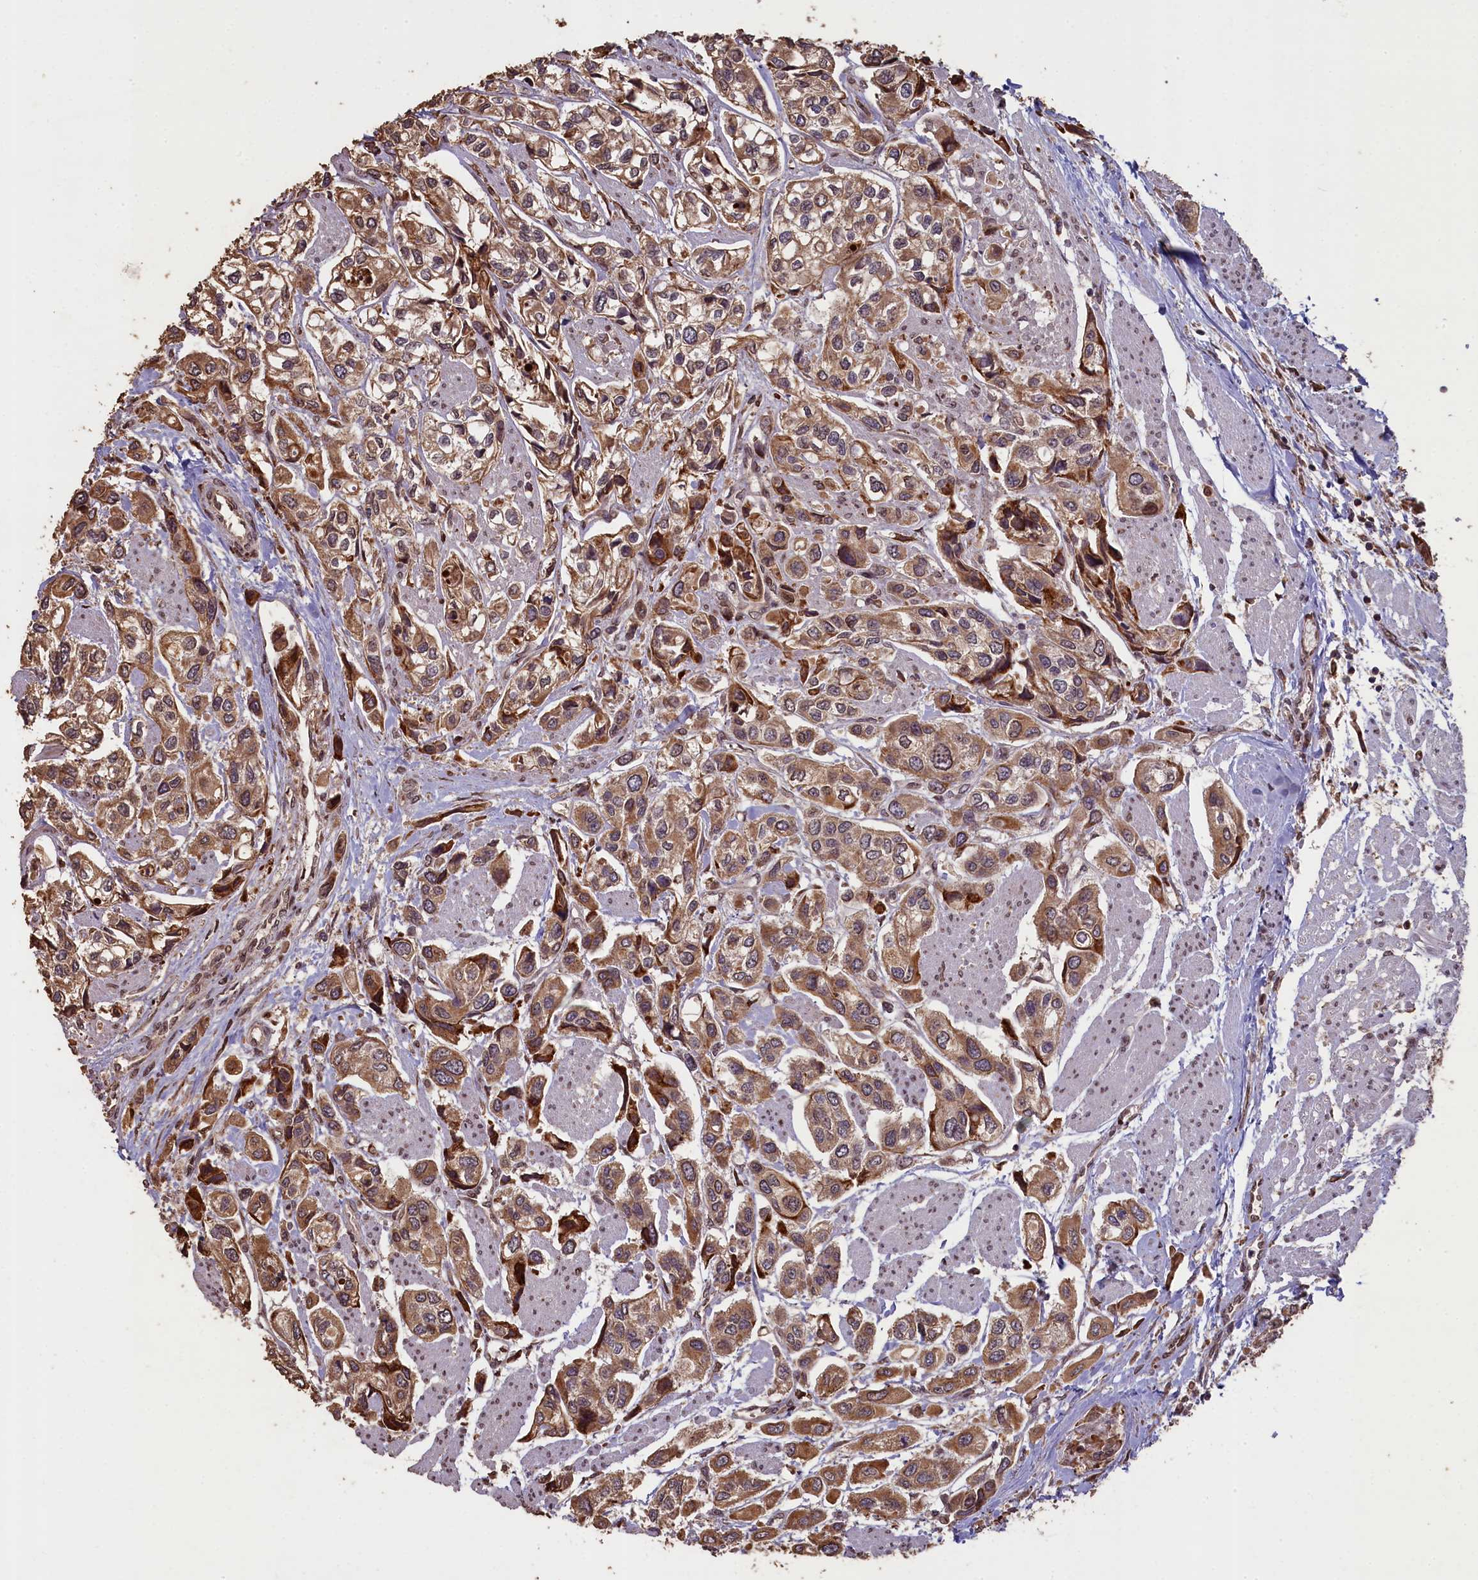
{"staining": {"intensity": "moderate", "quantity": ">75%", "location": "cytoplasmic/membranous,nuclear"}, "tissue": "urothelial cancer", "cell_type": "Tumor cells", "image_type": "cancer", "snomed": [{"axis": "morphology", "description": "Urothelial carcinoma, High grade"}, {"axis": "topography", "description": "Urinary bladder"}], "caption": "Protein staining reveals moderate cytoplasmic/membranous and nuclear staining in approximately >75% of tumor cells in high-grade urothelial carcinoma.", "gene": "SLC38A7", "patient": {"sex": "male", "age": 67}}